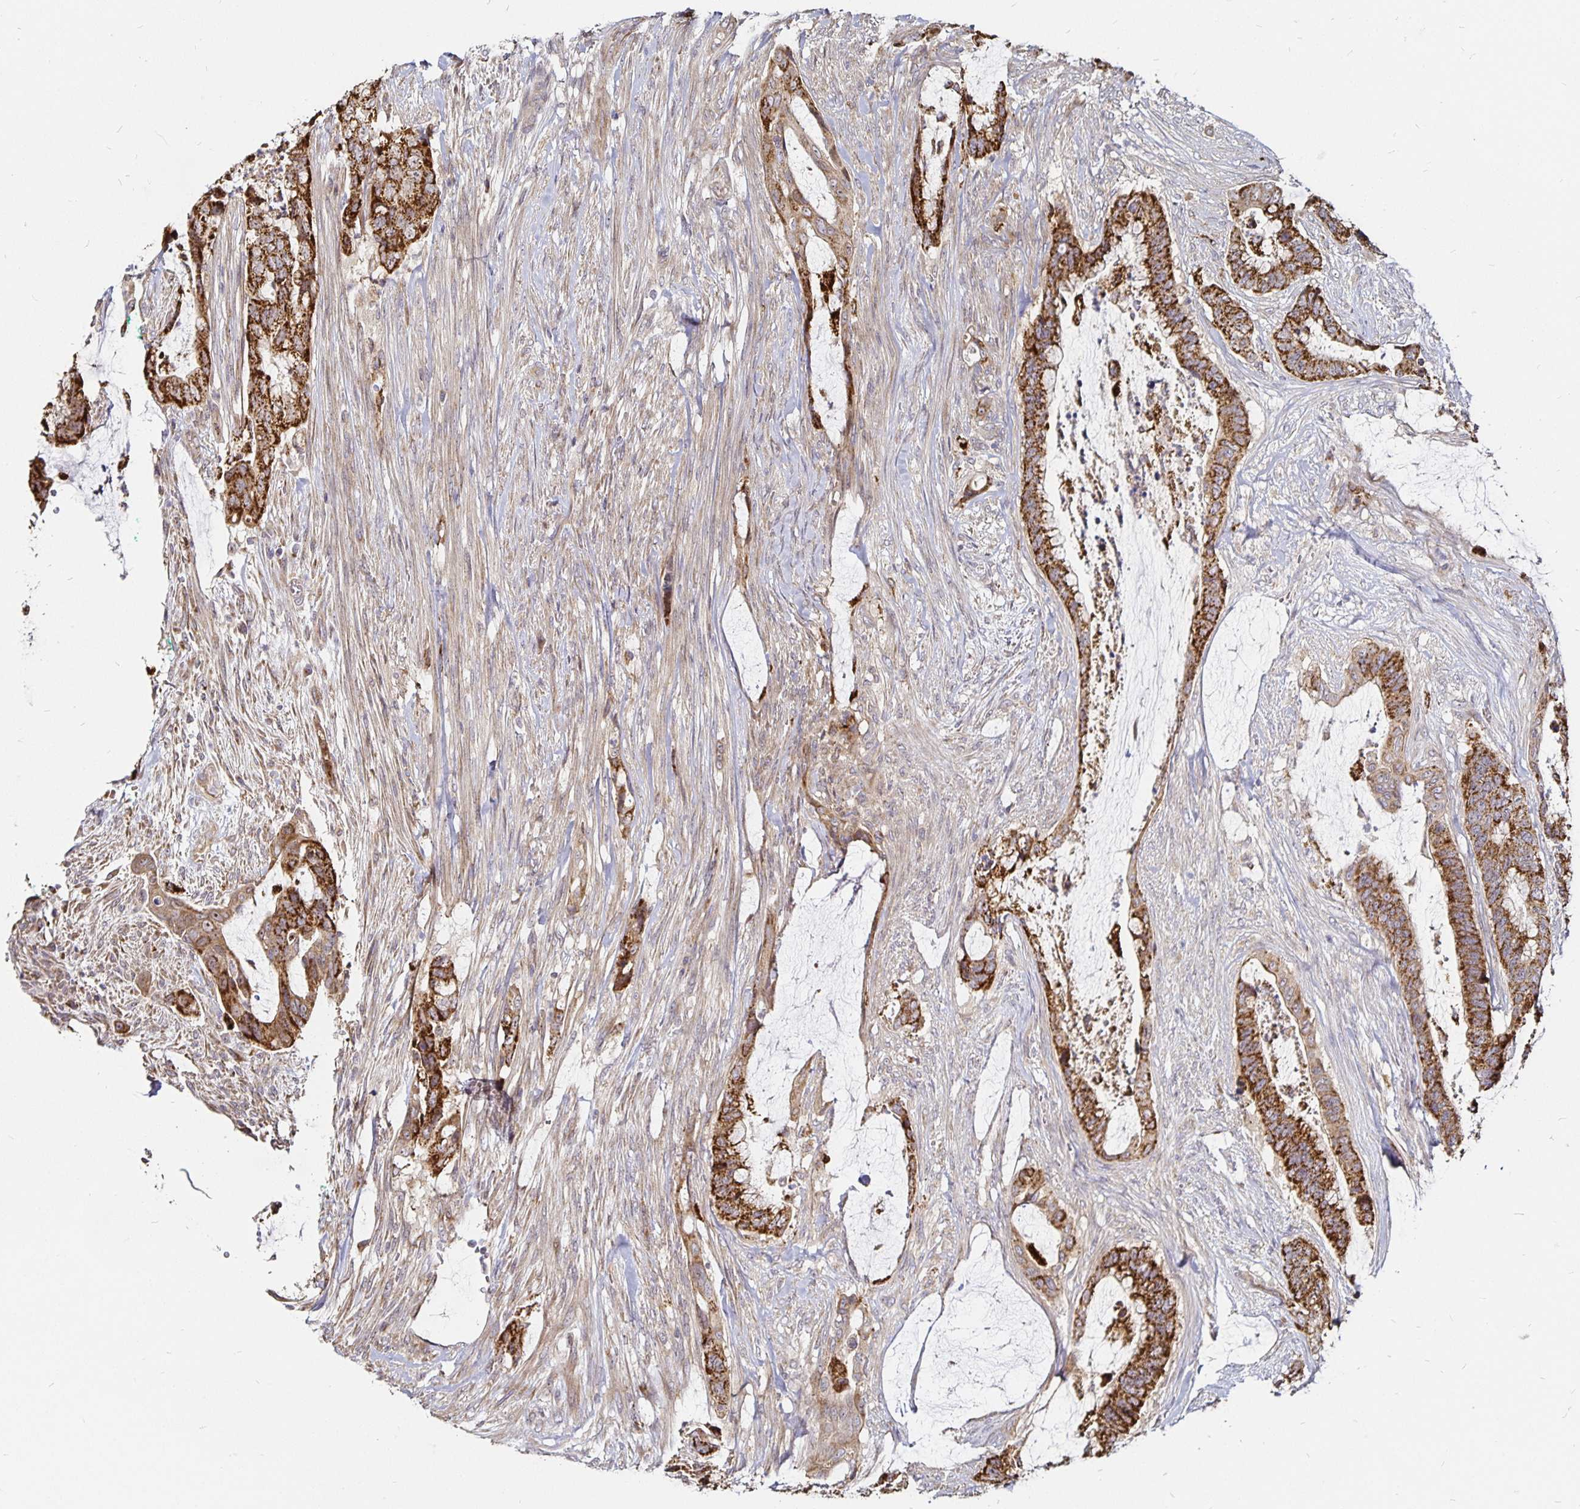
{"staining": {"intensity": "strong", "quantity": ">75%", "location": "cytoplasmic/membranous"}, "tissue": "colorectal cancer", "cell_type": "Tumor cells", "image_type": "cancer", "snomed": [{"axis": "morphology", "description": "Adenocarcinoma, NOS"}, {"axis": "topography", "description": "Rectum"}], "caption": "Colorectal adenocarcinoma stained with a brown dye exhibits strong cytoplasmic/membranous positive positivity in approximately >75% of tumor cells.", "gene": "CYP27A1", "patient": {"sex": "female", "age": 59}}